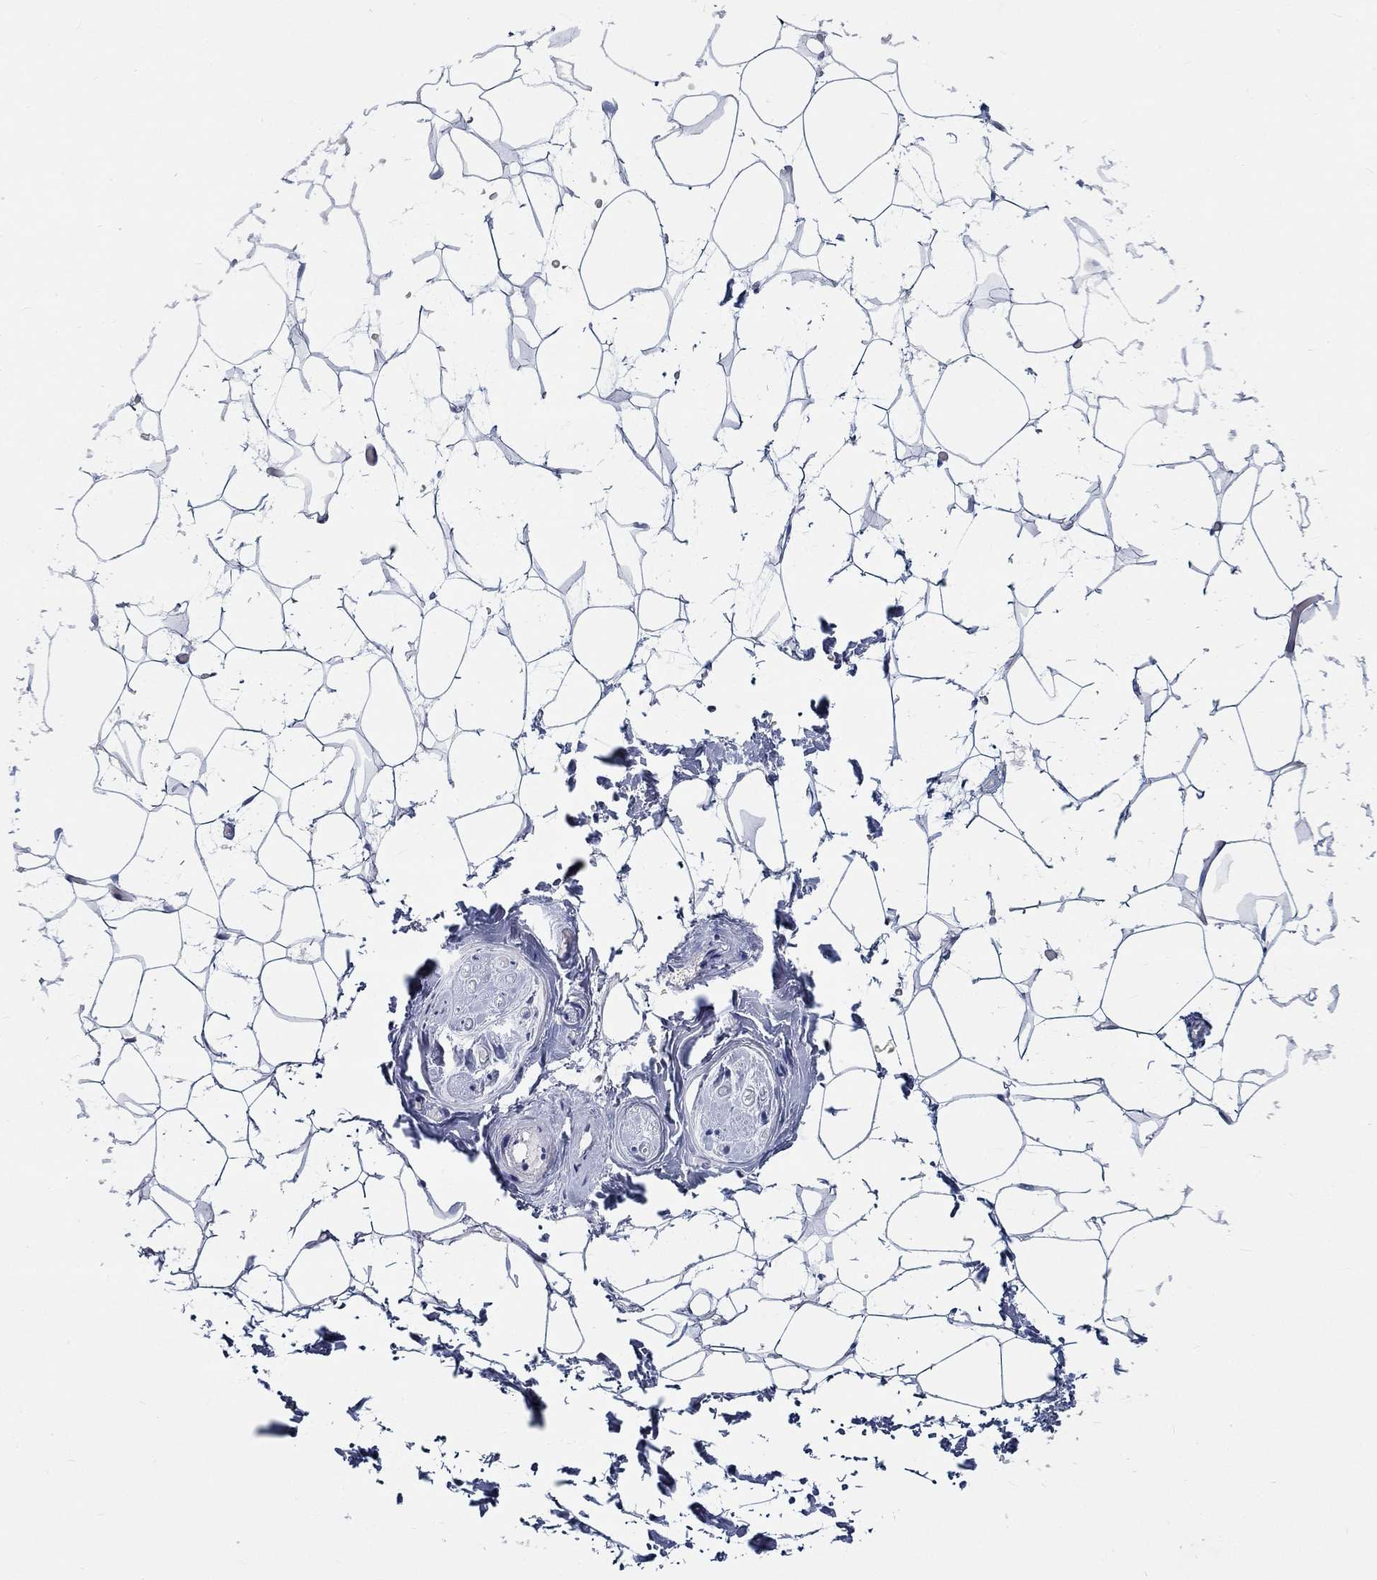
{"staining": {"intensity": "negative", "quantity": "none", "location": "none"}, "tissue": "adipose tissue", "cell_type": "Adipocytes", "image_type": "normal", "snomed": [{"axis": "morphology", "description": "Normal tissue, NOS"}, {"axis": "topography", "description": "Skin"}, {"axis": "topography", "description": "Peripheral nerve tissue"}], "caption": "High power microscopy image of an IHC image of benign adipose tissue, revealing no significant expression in adipocytes. Nuclei are stained in blue.", "gene": "SMIM18", "patient": {"sex": "female", "age": 56}}